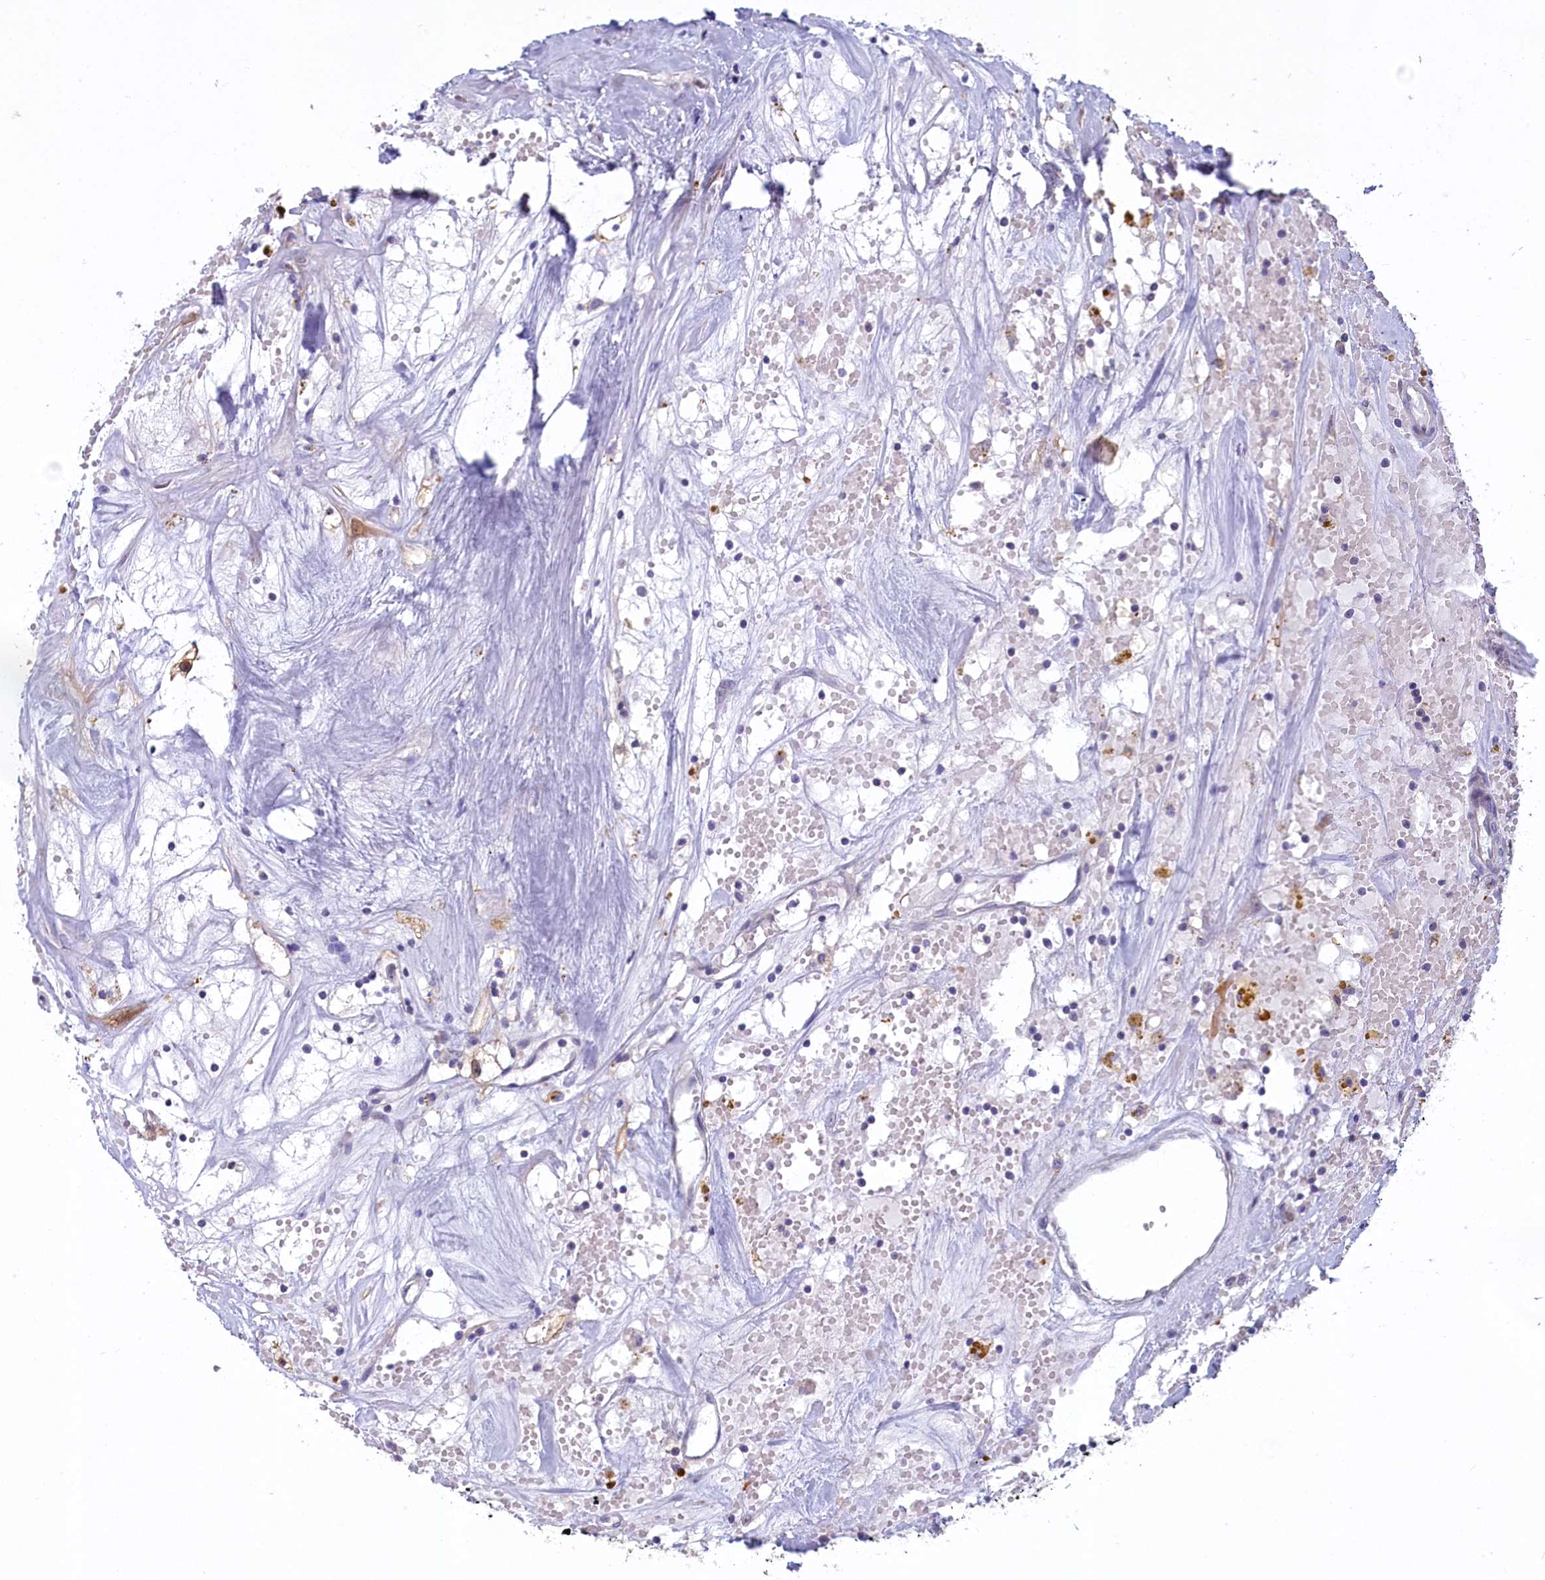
{"staining": {"intensity": "negative", "quantity": "none", "location": "none"}, "tissue": "renal cancer", "cell_type": "Tumor cells", "image_type": "cancer", "snomed": [{"axis": "morphology", "description": "Adenocarcinoma, NOS"}, {"axis": "topography", "description": "Kidney"}], "caption": "Micrograph shows no protein staining in tumor cells of renal adenocarcinoma tissue.", "gene": "UCHL3", "patient": {"sex": "male", "age": 56}}